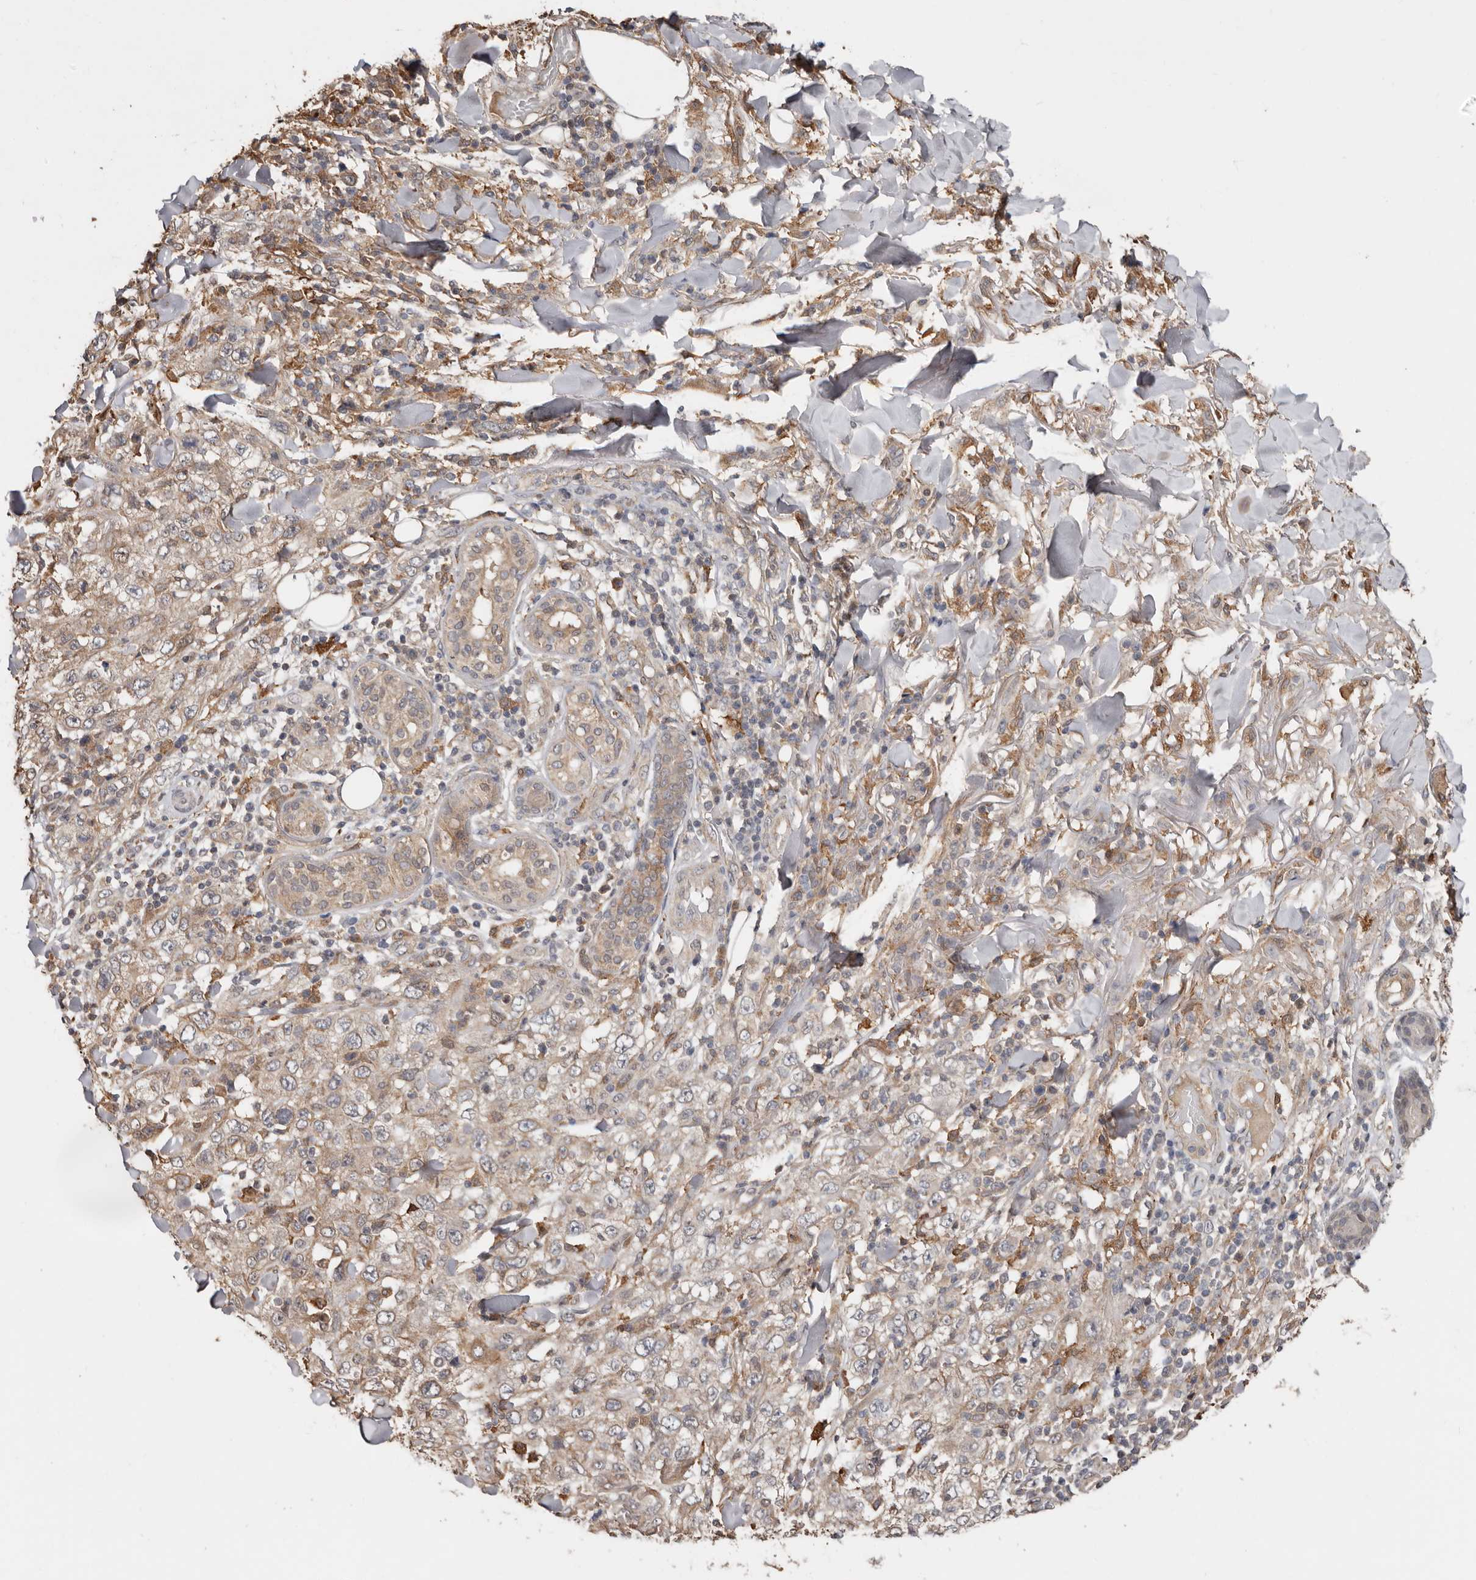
{"staining": {"intensity": "moderate", "quantity": ">75%", "location": "cytoplasmic/membranous"}, "tissue": "skin cancer", "cell_type": "Tumor cells", "image_type": "cancer", "snomed": [{"axis": "morphology", "description": "Squamous cell carcinoma, NOS"}, {"axis": "topography", "description": "Skin"}], "caption": "A histopathology image showing moderate cytoplasmic/membranous expression in approximately >75% of tumor cells in skin cancer (squamous cell carcinoma), as visualized by brown immunohistochemical staining.", "gene": "RSPO2", "patient": {"sex": "female", "age": 88}}